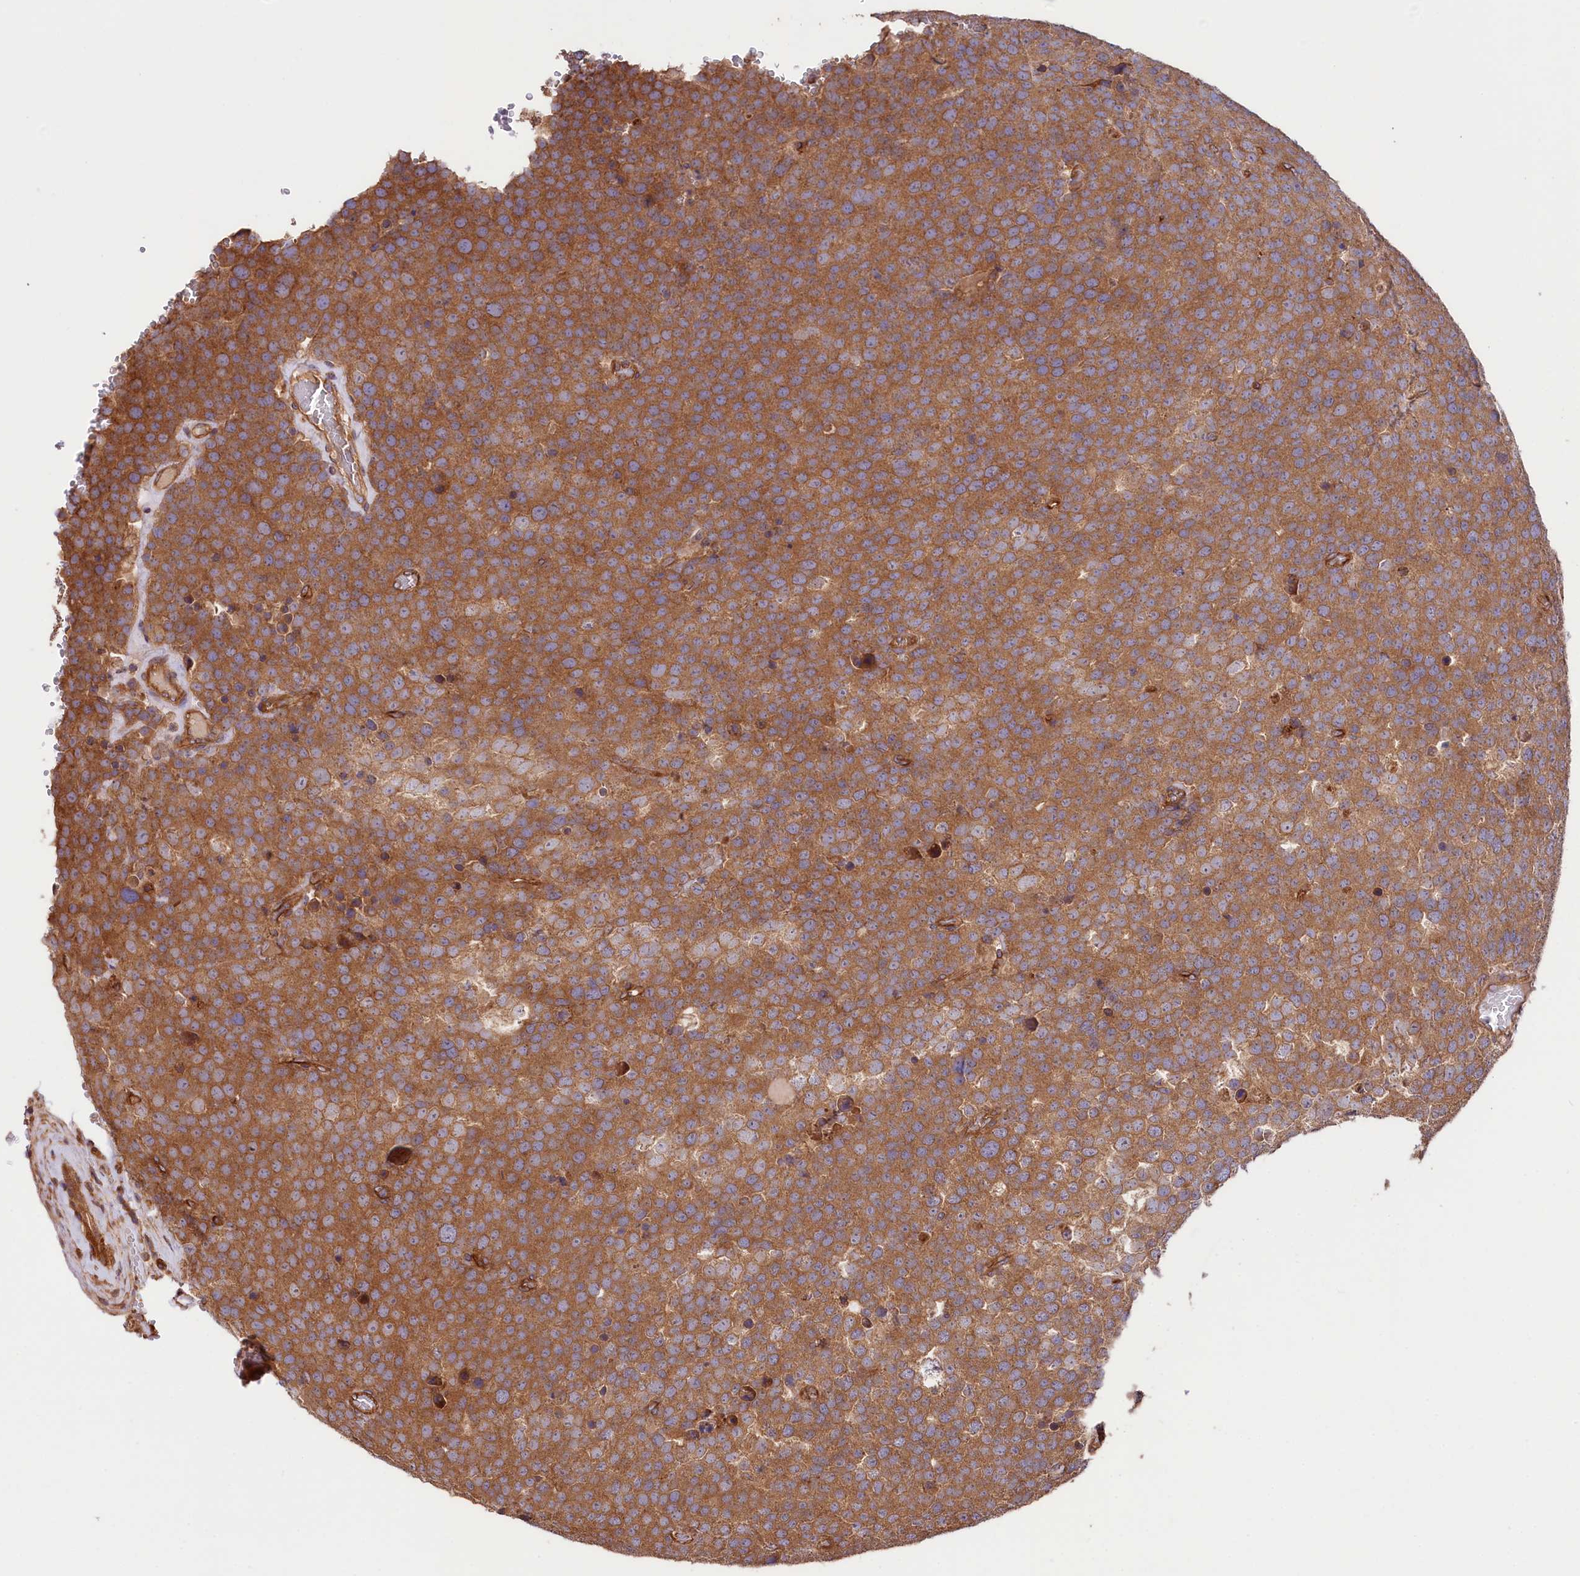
{"staining": {"intensity": "moderate", "quantity": ">75%", "location": "cytoplasmic/membranous"}, "tissue": "testis cancer", "cell_type": "Tumor cells", "image_type": "cancer", "snomed": [{"axis": "morphology", "description": "Seminoma, NOS"}, {"axis": "topography", "description": "Testis"}], "caption": "The image displays staining of testis seminoma, revealing moderate cytoplasmic/membranous protein expression (brown color) within tumor cells.", "gene": "CEP295", "patient": {"sex": "male", "age": 71}}